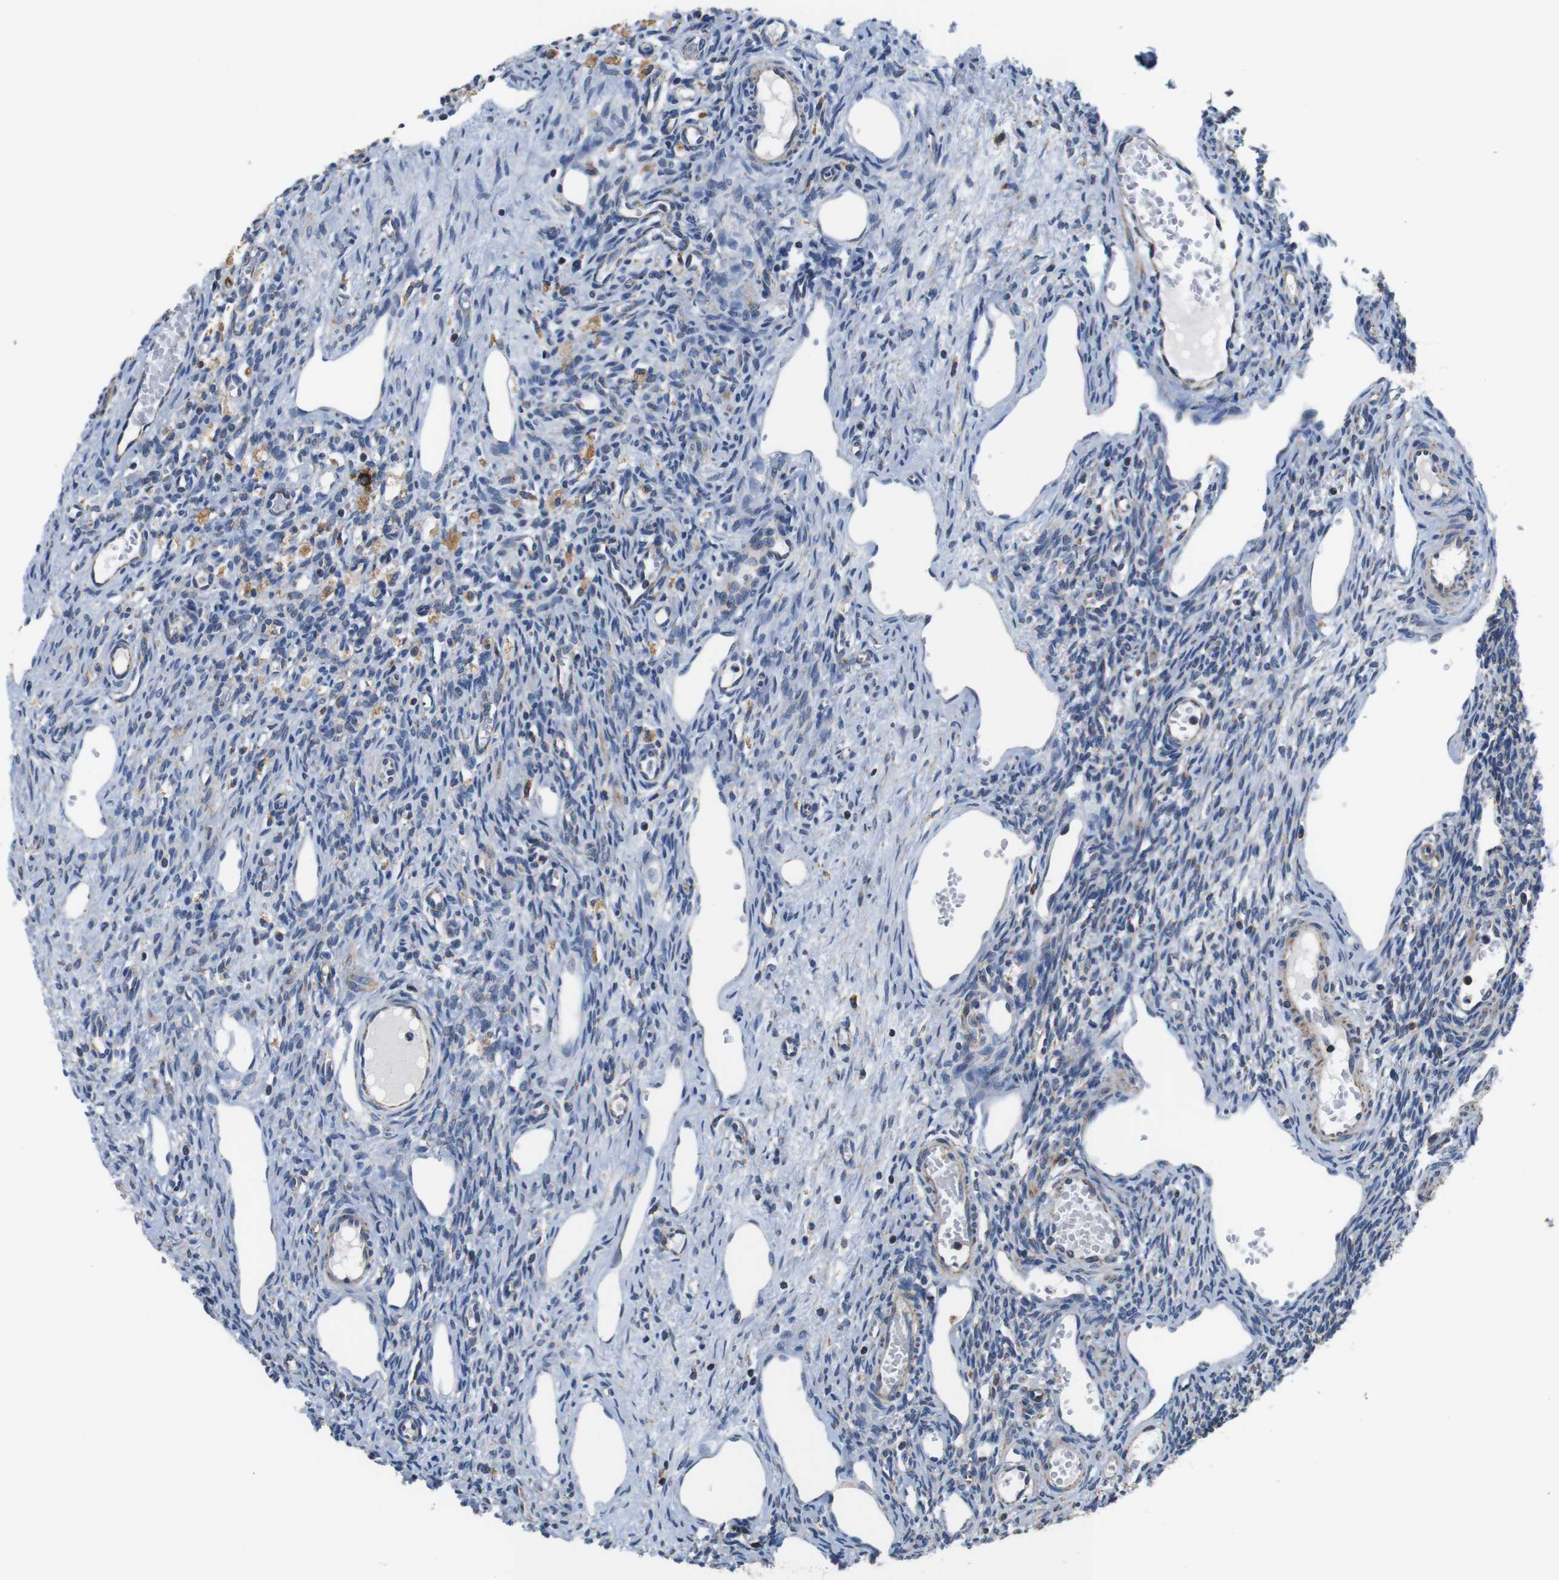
{"staining": {"intensity": "weak", "quantity": "25%-75%", "location": "cytoplasmic/membranous"}, "tissue": "ovary", "cell_type": "Ovarian stroma cells", "image_type": "normal", "snomed": [{"axis": "morphology", "description": "Normal tissue, NOS"}, {"axis": "topography", "description": "Ovary"}], "caption": "A high-resolution image shows IHC staining of unremarkable ovary, which demonstrates weak cytoplasmic/membranous positivity in about 25%-75% of ovarian stroma cells.", "gene": "LRP4", "patient": {"sex": "female", "age": 33}}